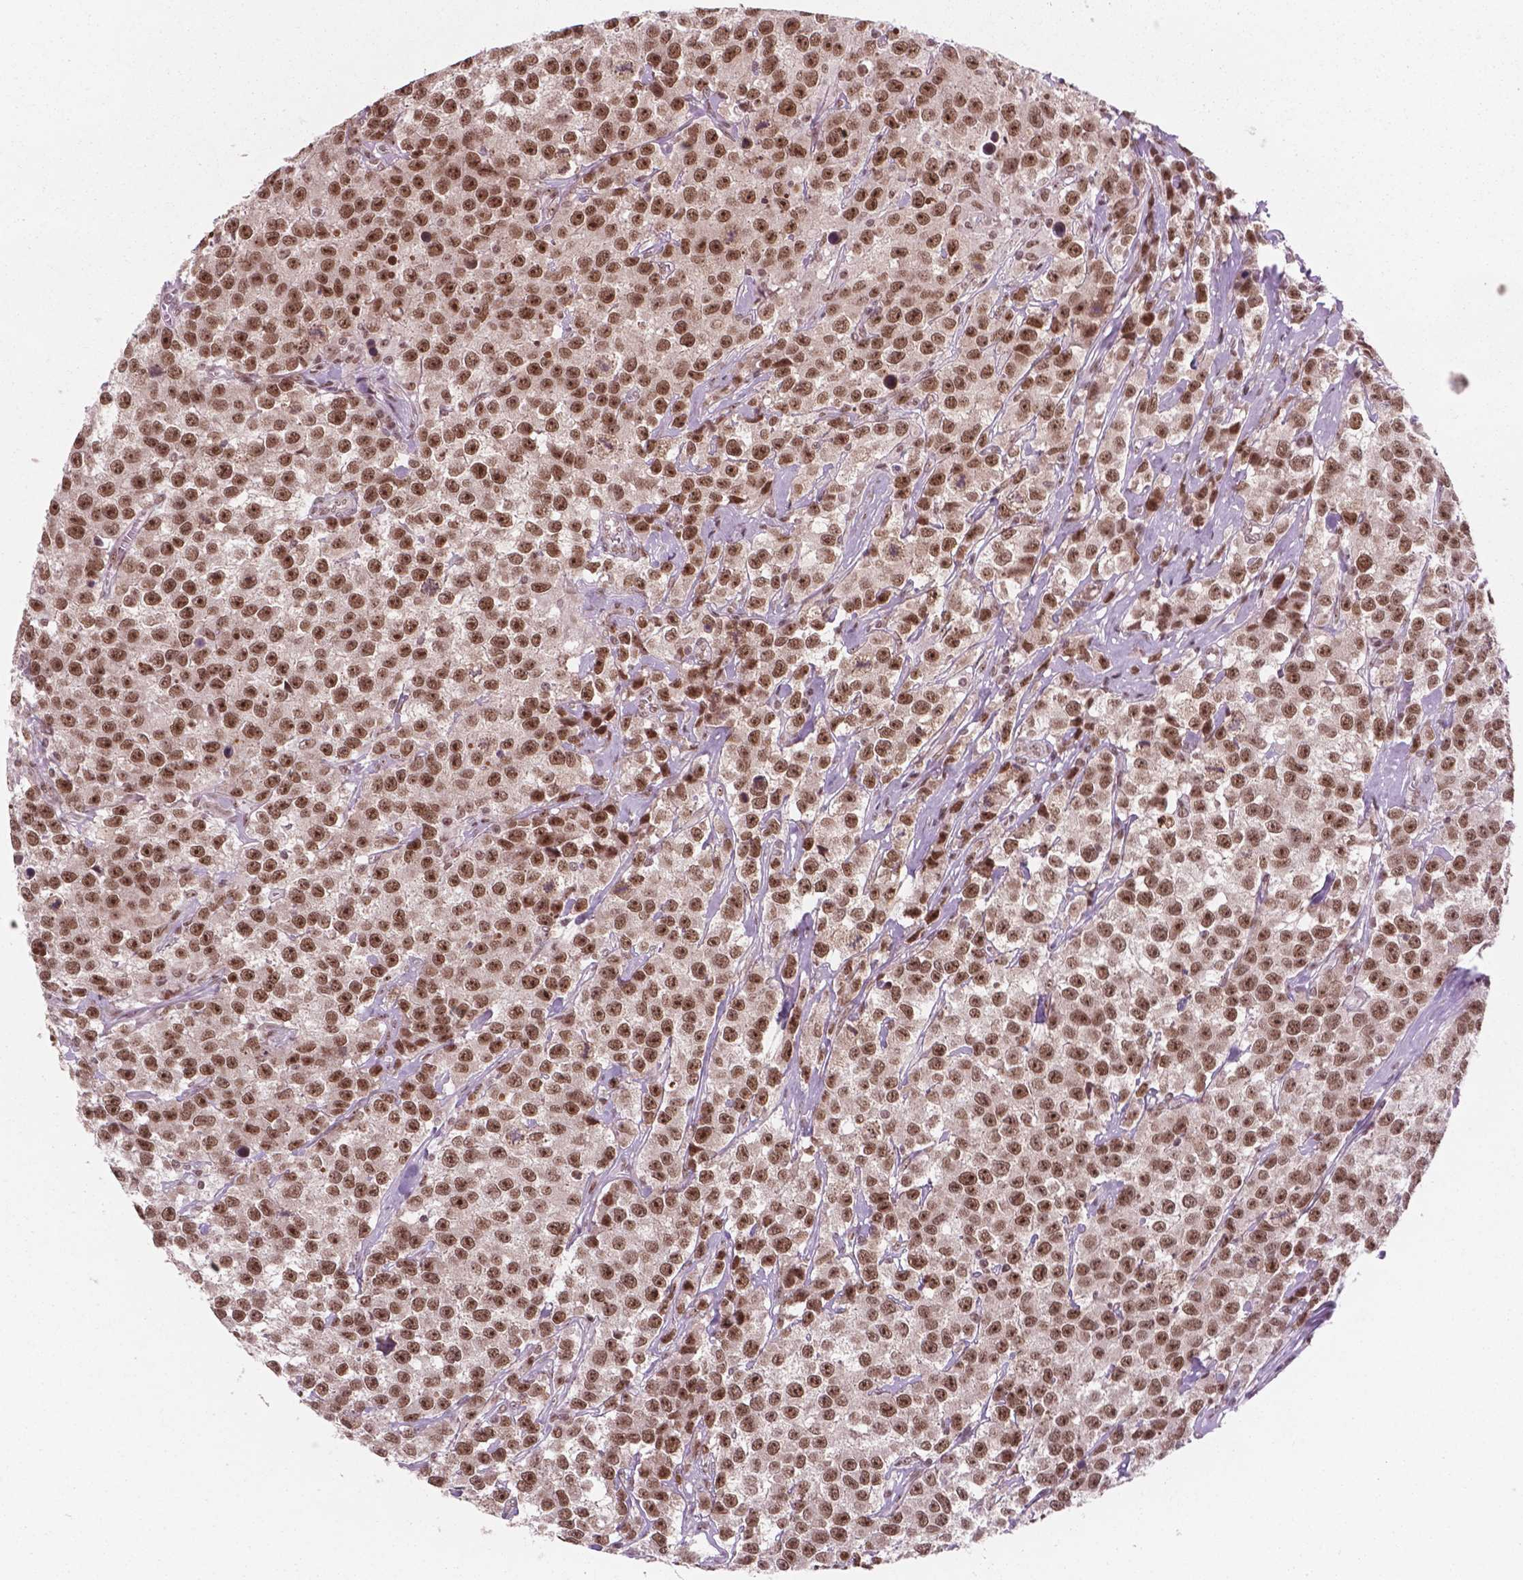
{"staining": {"intensity": "moderate", "quantity": ">75%", "location": "nuclear"}, "tissue": "testis cancer", "cell_type": "Tumor cells", "image_type": "cancer", "snomed": [{"axis": "morphology", "description": "Seminoma, NOS"}, {"axis": "topography", "description": "Testis"}], "caption": "Immunohistochemistry (IHC) micrograph of testis seminoma stained for a protein (brown), which reveals medium levels of moderate nuclear expression in approximately >75% of tumor cells.", "gene": "POLR2E", "patient": {"sex": "male", "age": 59}}